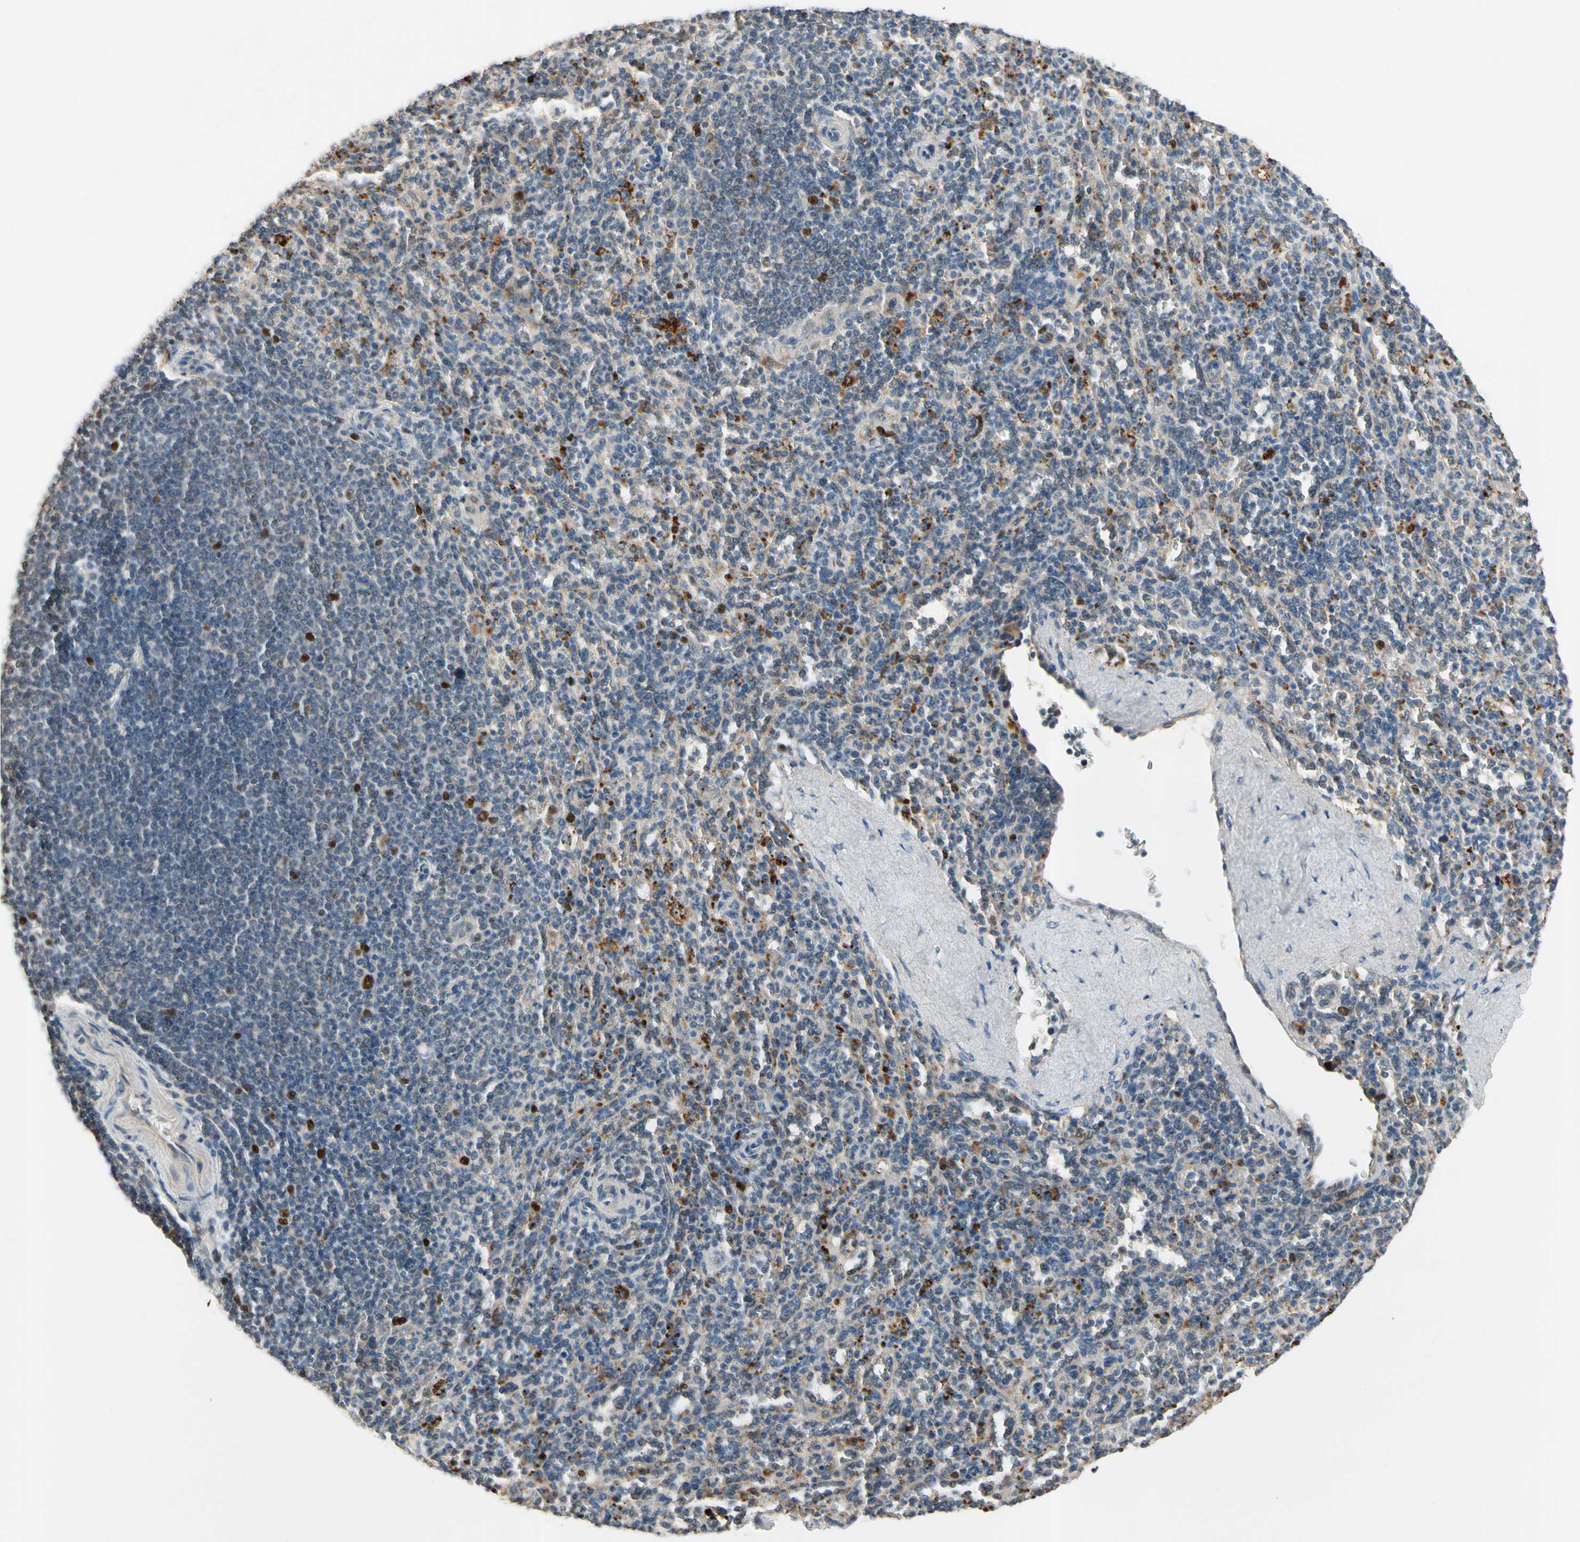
{"staining": {"intensity": "moderate", "quantity": "<25%", "location": "cytoplasmic/membranous,nuclear"}, "tissue": "spleen", "cell_type": "Cells in red pulp", "image_type": "normal", "snomed": [{"axis": "morphology", "description": "Normal tissue, NOS"}, {"axis": "topography", "description": "Spleen"}], "caption": "Cells in red pulp demonstrate low levels of moderate cytoplasmic/membranous,nuclear staining in about <25% of cells in benign spleen.", "gene": "ZKSCAN3", "patient": {"sex": "male", "age": 36}}